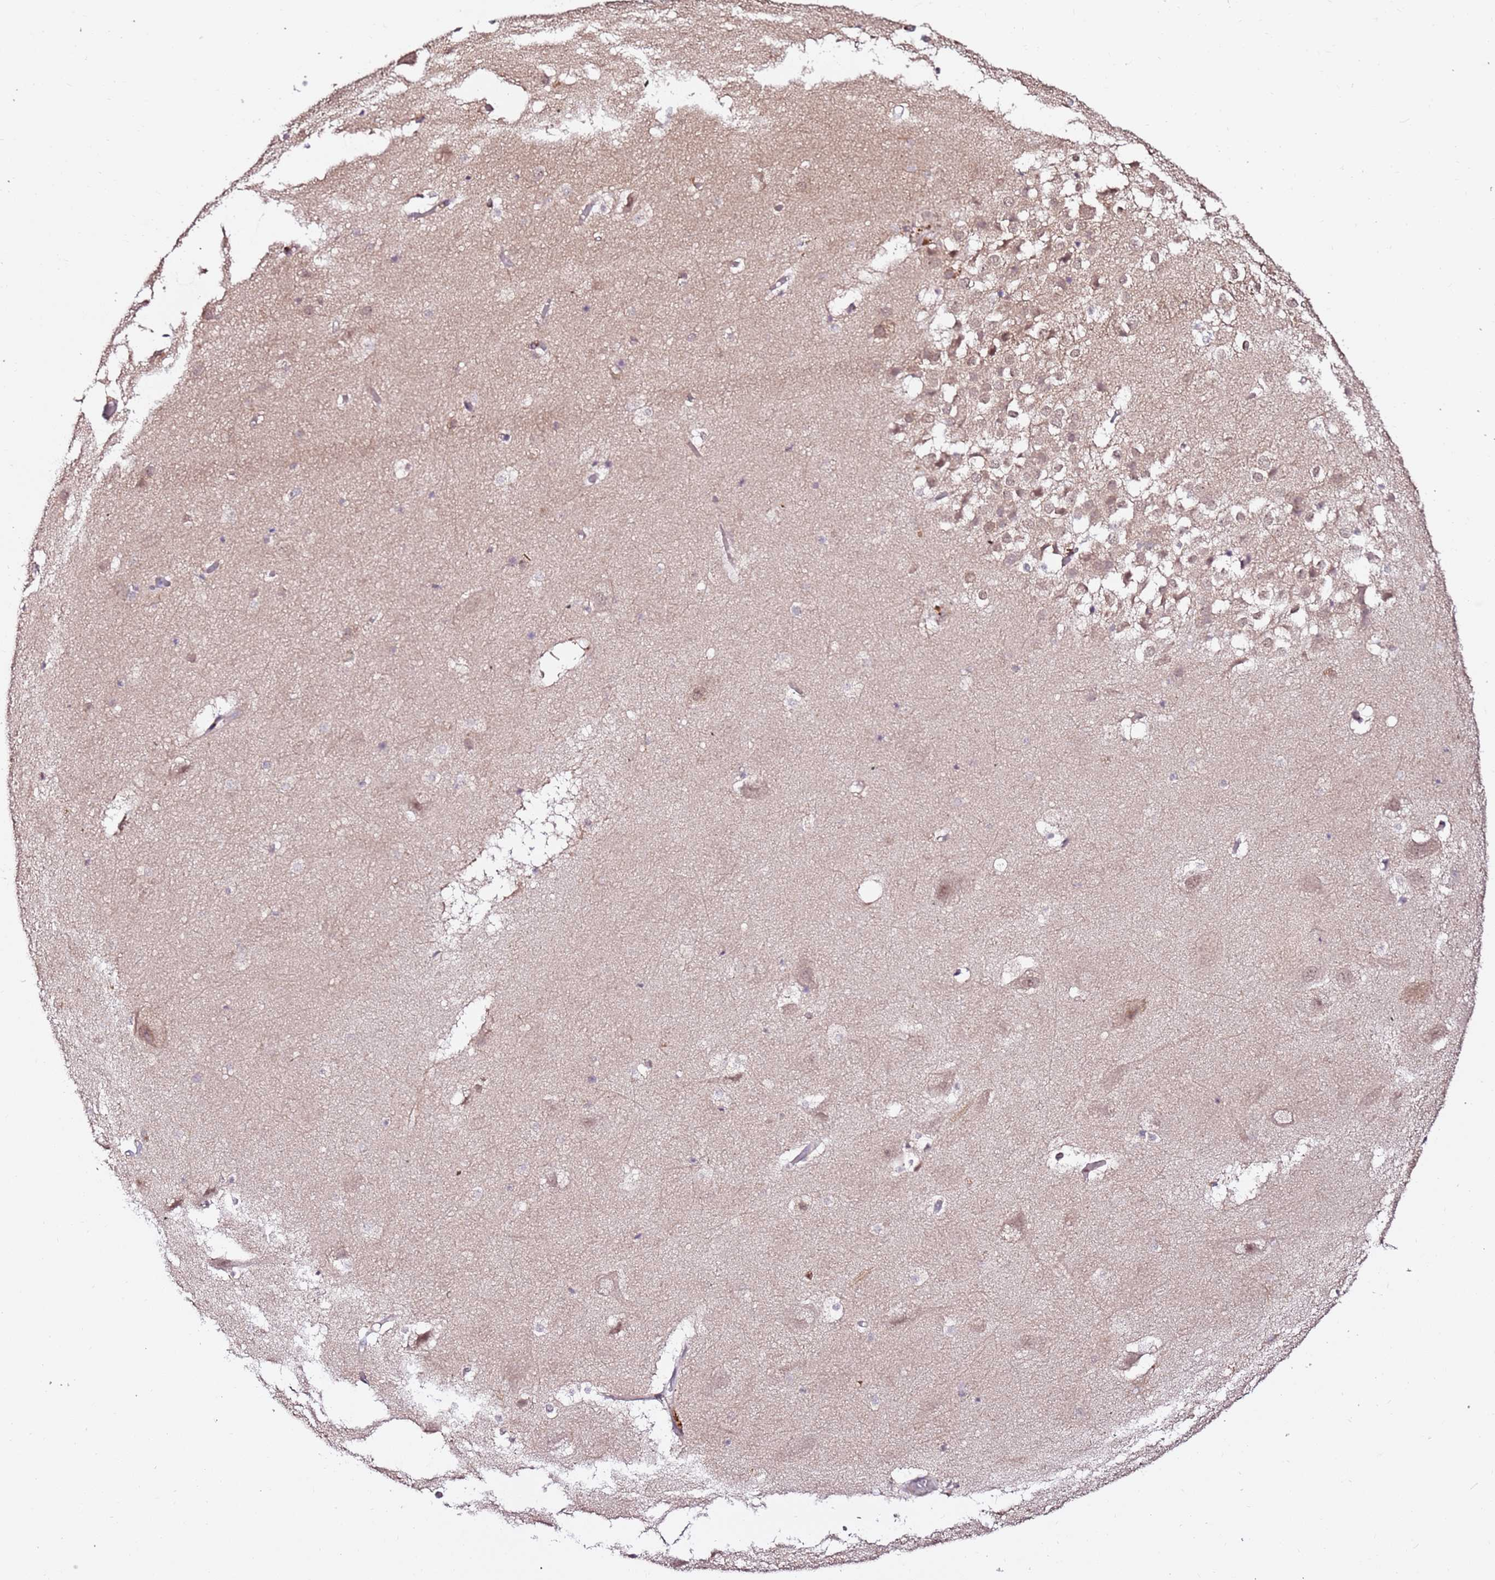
{"staining": {"intensity": "weak", "quantity": "<25%", "location": "cytoplasmic/membranous"}, "tissue": "hippocampus", "cell_type": "Glial cells", "image_type": "normal", "snomed": [{"axis": "morphology", "description": "Normal tissue, NOS"}, {"axis": "topography", "description": "Hippocampus"}], "caption": "The micrograph exhibits no staining of glial cells in unremarkable hippocampus.", "gene": "OR5V1", "patient": {"sex": "female", "age": 52}}